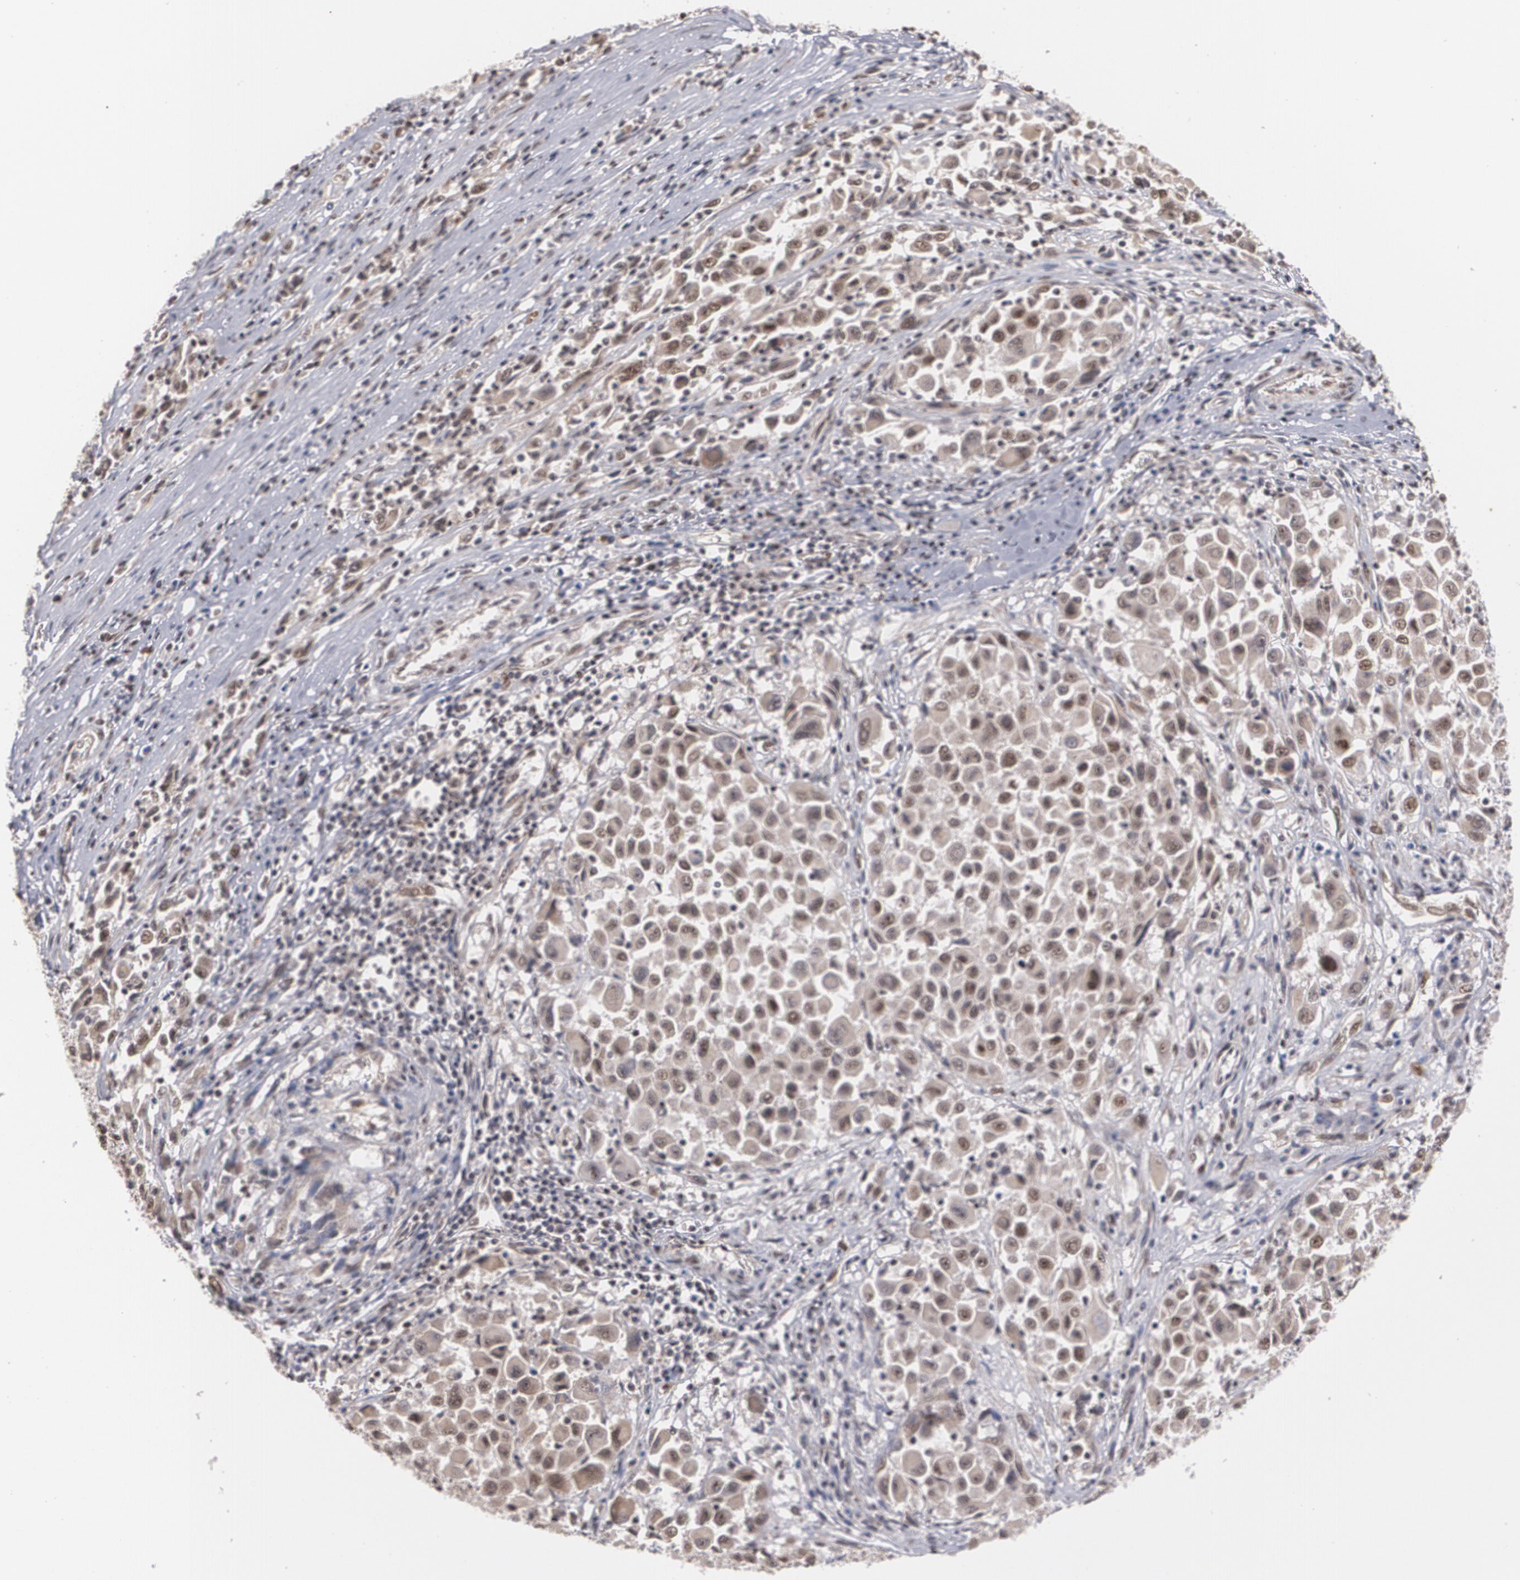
{"staining": {"intensity": "moderate", "quantity": ">75%", "location": "cytoplasmic/membranous,nuclear"}, "tissue": "melanoma", "cell_type": "Tumor cells", "image_type": "cancer", "snomed": [{"axis": "morphology", "description": "Malignant melanoma, Metastatic site"}, {"axis": "topography", "description": "Lymph node"}], "caption": "Immunohistochemical staining of malignant melanoma (metastatic site) reveals medium levels of moderate cytoplasmic/membranous and nuclear staining in about >75% of tumor cells.", "gene": "ZNF75A", "patient": {"sex": "male", "age": 61}}